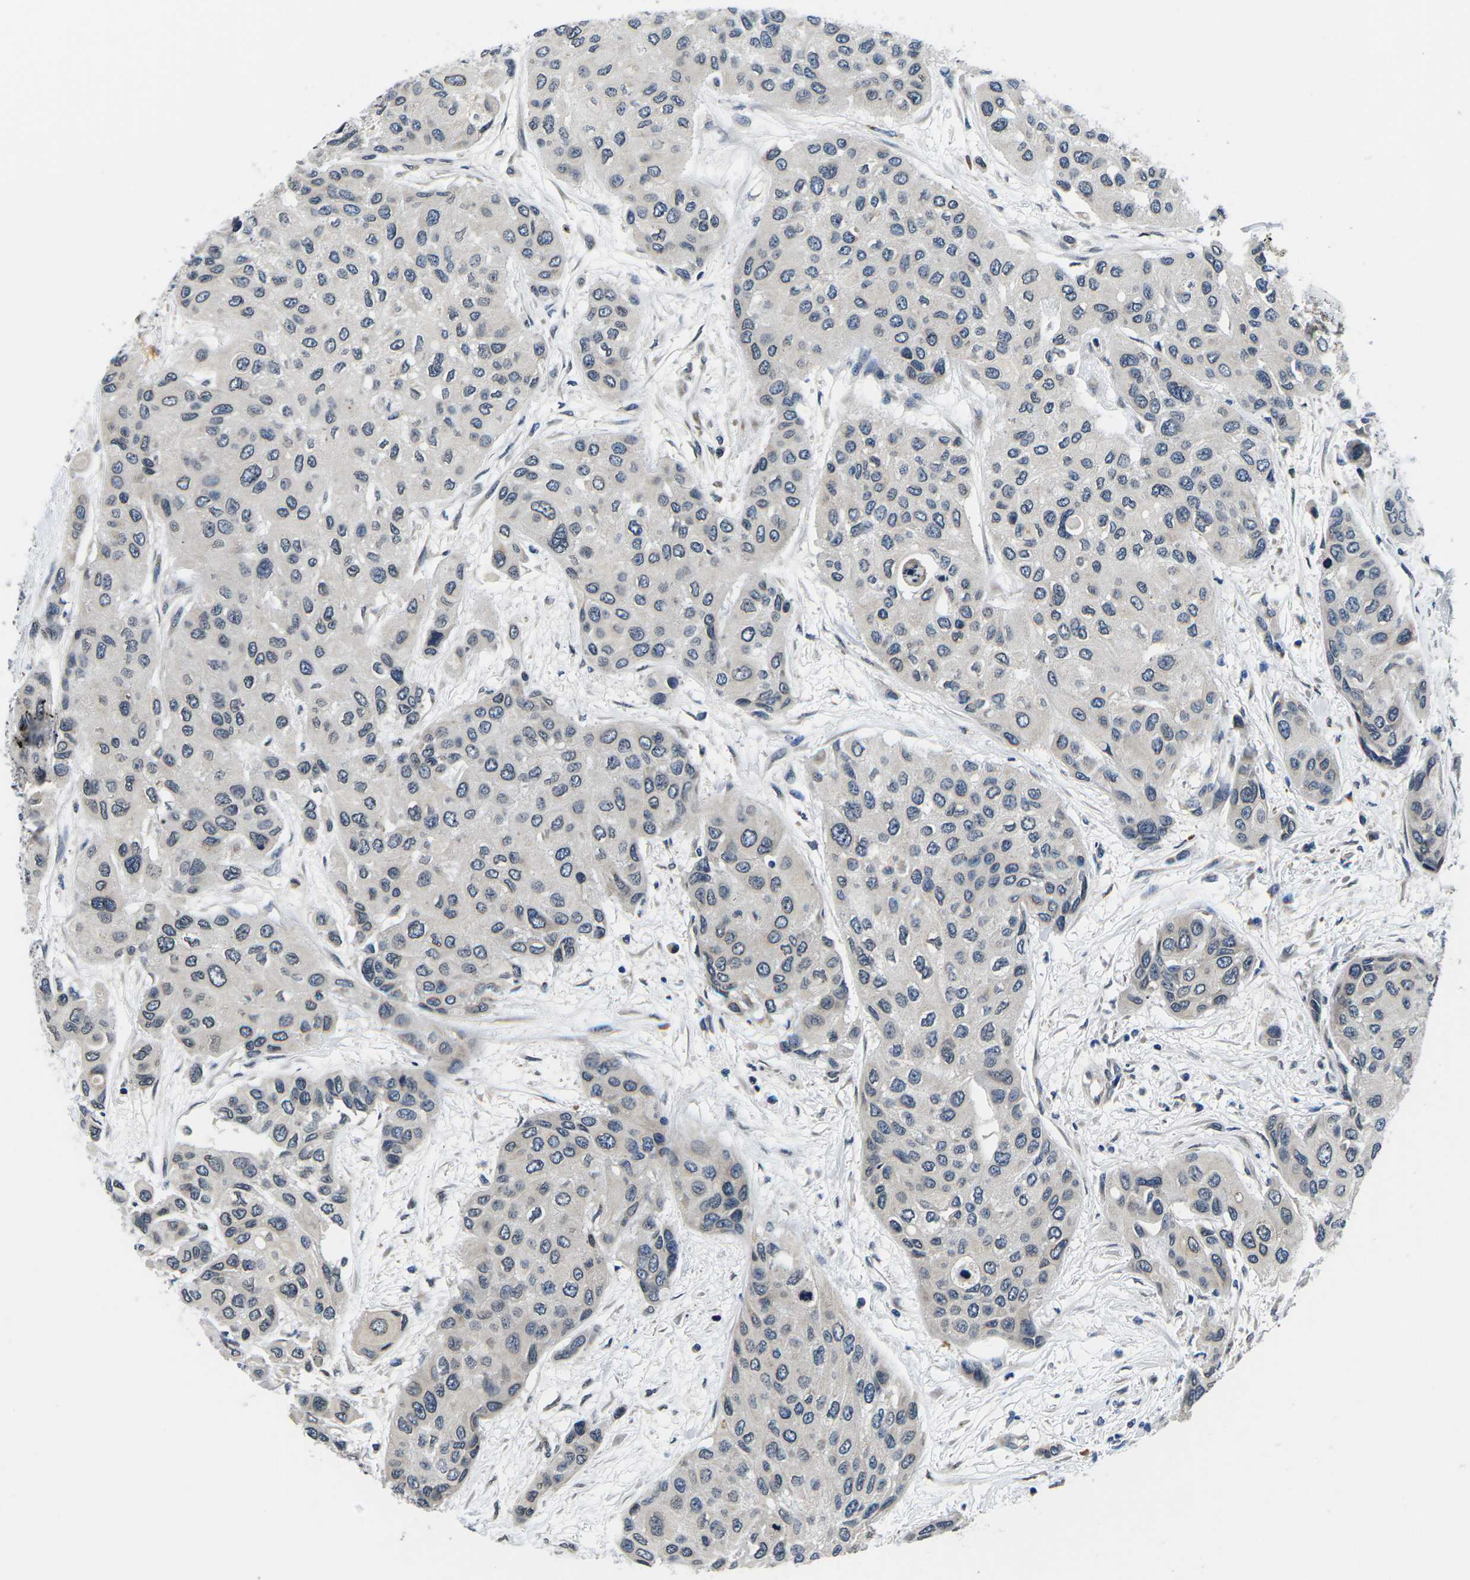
{"staining": {"intensity": "negative", "quantity": "none", "location": "none"}, "tissue": "urothelial cancer", "cell_type": "Tumor cells", "image_type": "cancer", "snomed": [{"axis": "morphology", "description": "Urothelial carcinoma, High grade"}, {"axis": "topography", "description": "Urinary bladder"}], "caption": "Immunohistochemistry histopathology image of neoplastic tissue: high-grade urothelial carcinoma stained with DAB (3,3'-diaminobenzidine) displays no significant protein staining in tumor cells.", "gene": "SNX10", "patient": {"sex": "female", "age": 56}}